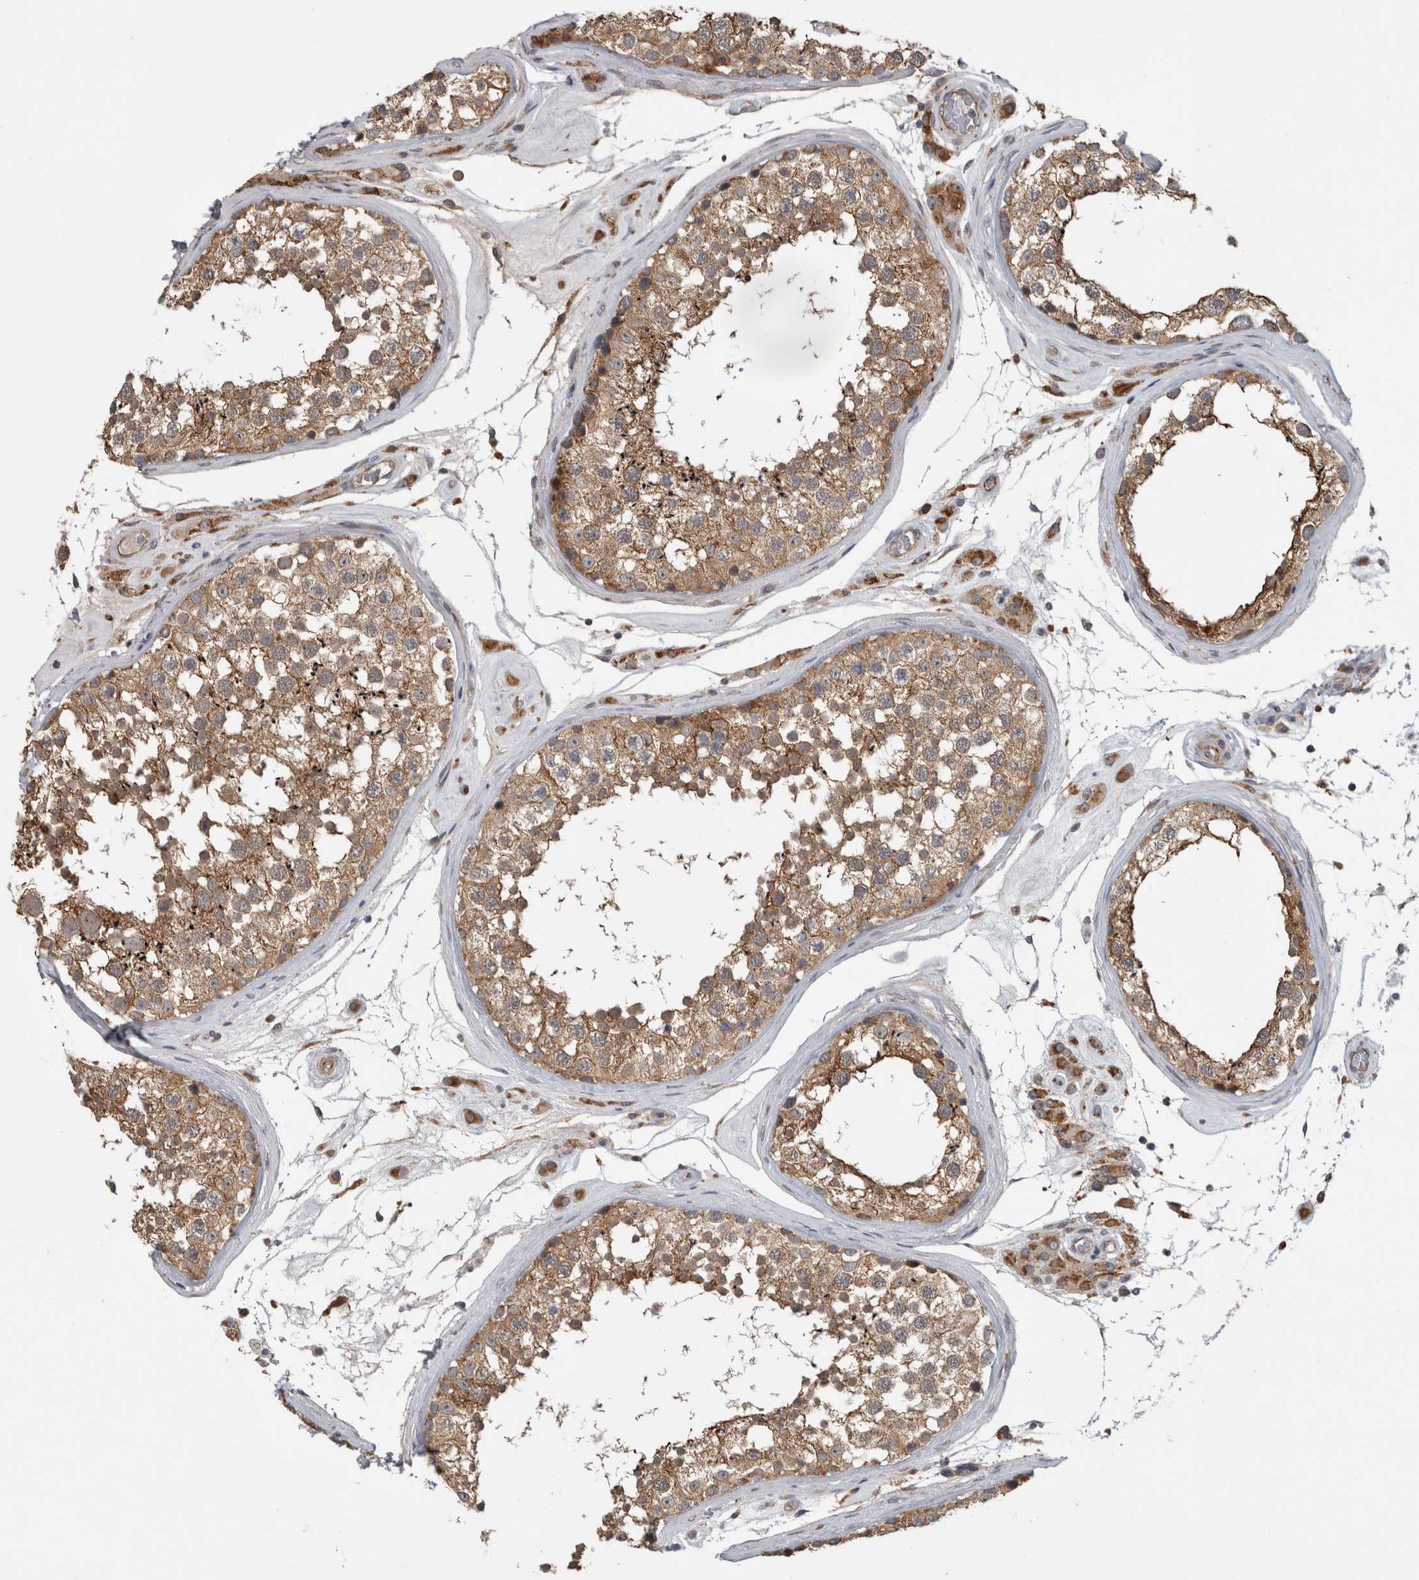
{"staining": {"intensity": "moderate", "quantity": ">75%", "location": "cytoplasmic/membranous"}, "tissue": "testis", "cell_type": "Cells in seminiferous ducts", "image_type": "normal", "snomed": [{"axis": "morphology", "description": "Normal tissue, NOS"}, {"axis": "topography", "description": "Testis"}], "caption": "The image reveals immunohistochemical staining of benign testis. There is moderate cytoplasmic/membranous staining is identified in about >75% of cells in seminiferous ducts. Immunohistochemistry stains the protein of interest in brown and the nuclei are stained blue.", "gene": "ADGRL3", "patient": {"sex": "male", "age": 46}}